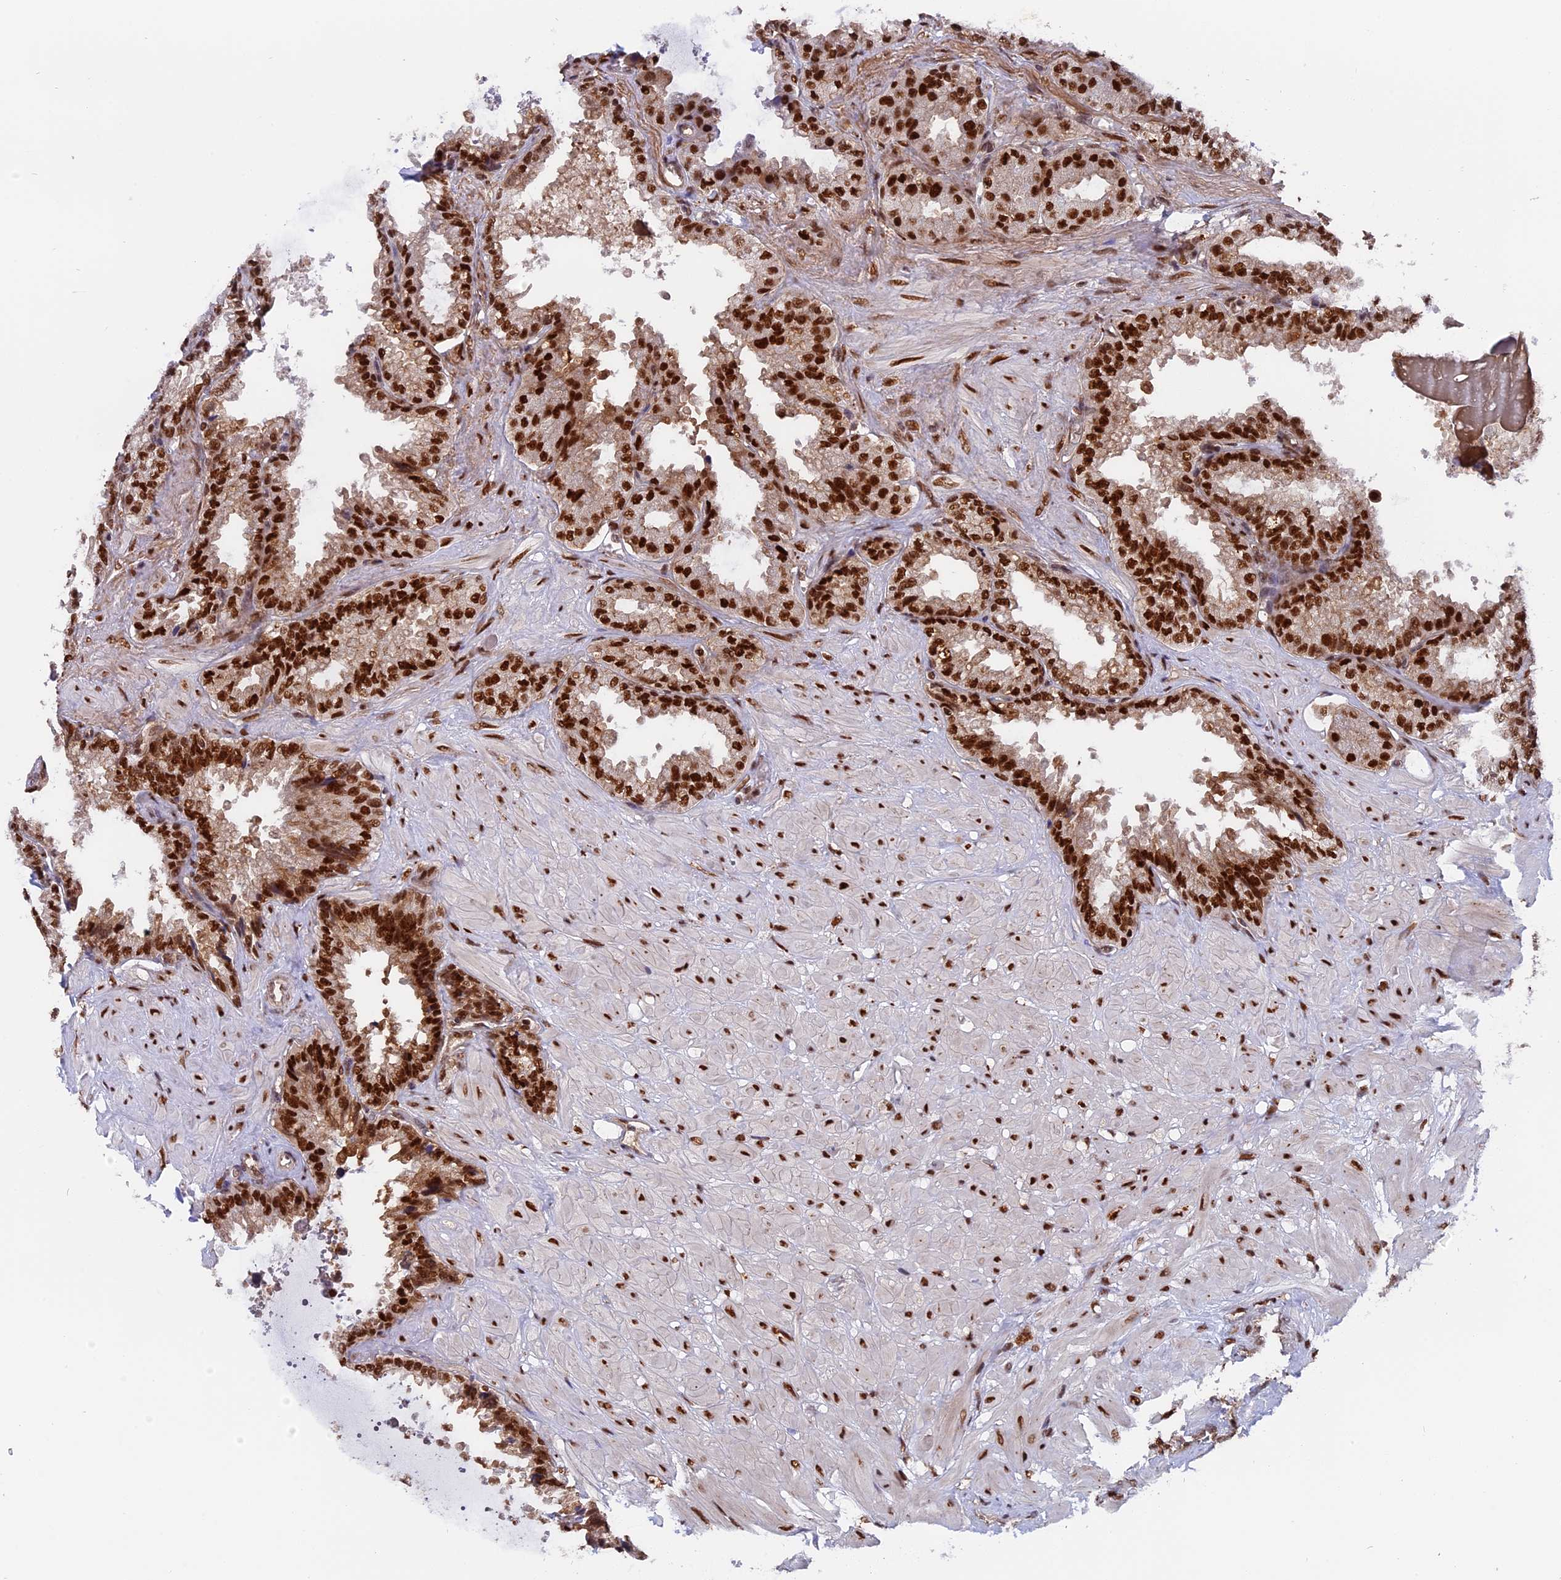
{"staining": {"intensity": "strong", "quantity": ">75%", "location": "nuclear"}, "tissue": "seminal vesicle", "cell_type": "Glandular cells", "image_type": "normal", "snomed": [{"axis": "morphology", "description": "Normal tissue, NOS"}, {"axis": "topography", "description": "Seminal veicle"}], "caption": "Immunohistochemistry image of normal seminal vesicle stained for a protein (brown), which exhibits high levels of strong nuclear expression in approximately >75% of glandular cells.", "gene": "RAMACL", "patient": {"sex": "male", "age": 46}}